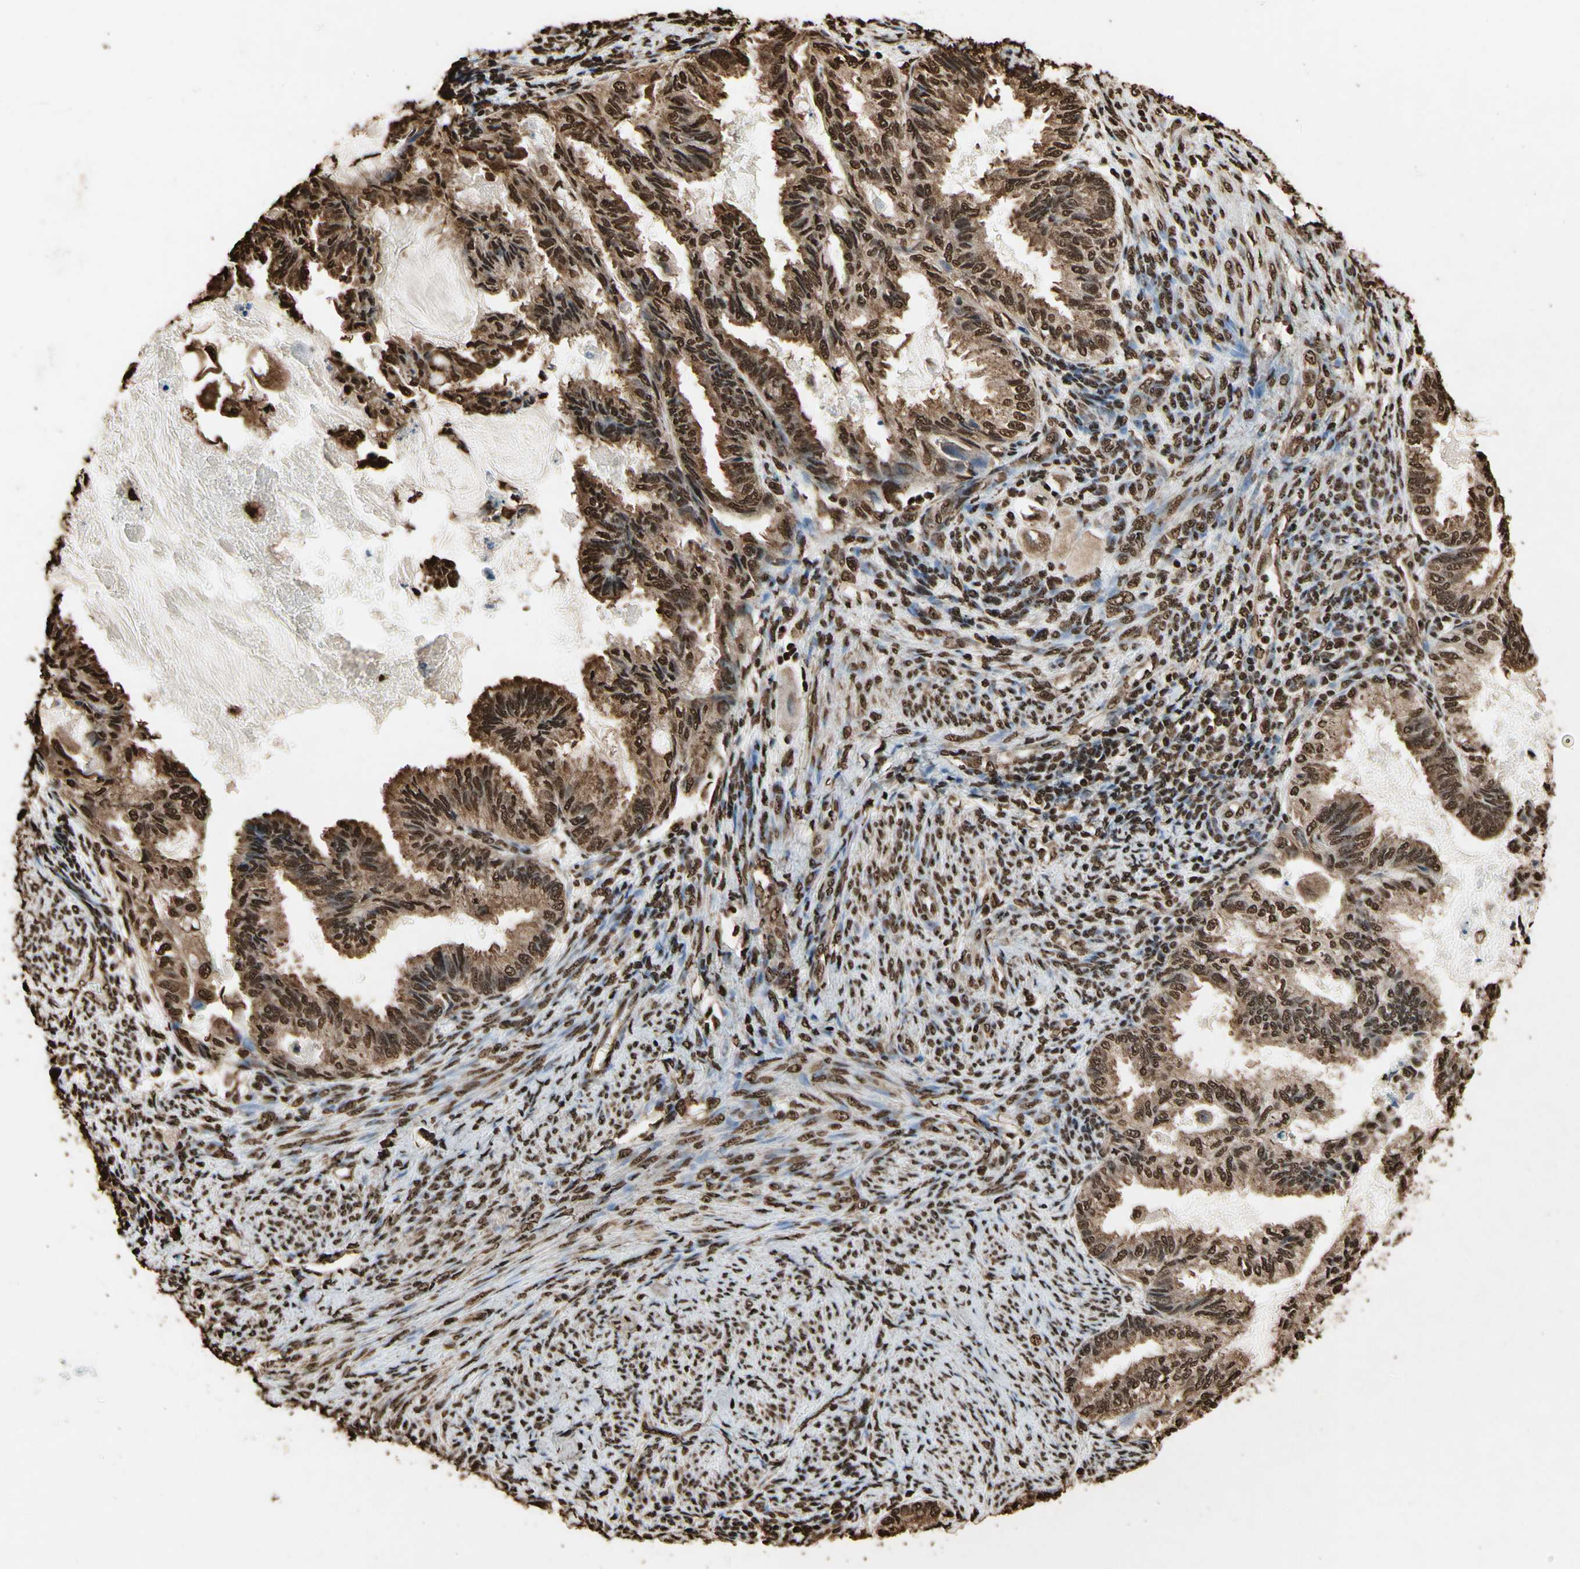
{"staining": {"intensity": "strong", "quantity": ">75%", "location": "cytoplasmic/membranous,nuclear"}, "tissue": "cervical cancer", "cell_type": "Tumor cells", "image_type": "cancer", "snomed": [{"axis": "morphology", "description": "Normal tissue, NOS"}, {"axis": "morphology", "description": "Adenocarcinoma, NOS"}, {"axis": "topography", "description": "Cervix"}, {"axis": "topography", "description": "Endometrium"}], "caption": "Immunohistochemical staining of human cervical cancer (adenocarcinoma) reveals high levels of strong cytoplasmic/membranous and nuclear positivity in about >75% of tumor cells. The protein of interest is stained brown, and the nuclei are stained in blue (DAB IHC with brightfield microscopy, high magnification).", "gene": "HNRNPK", "patient": {"sex": "female", "age": 86}}